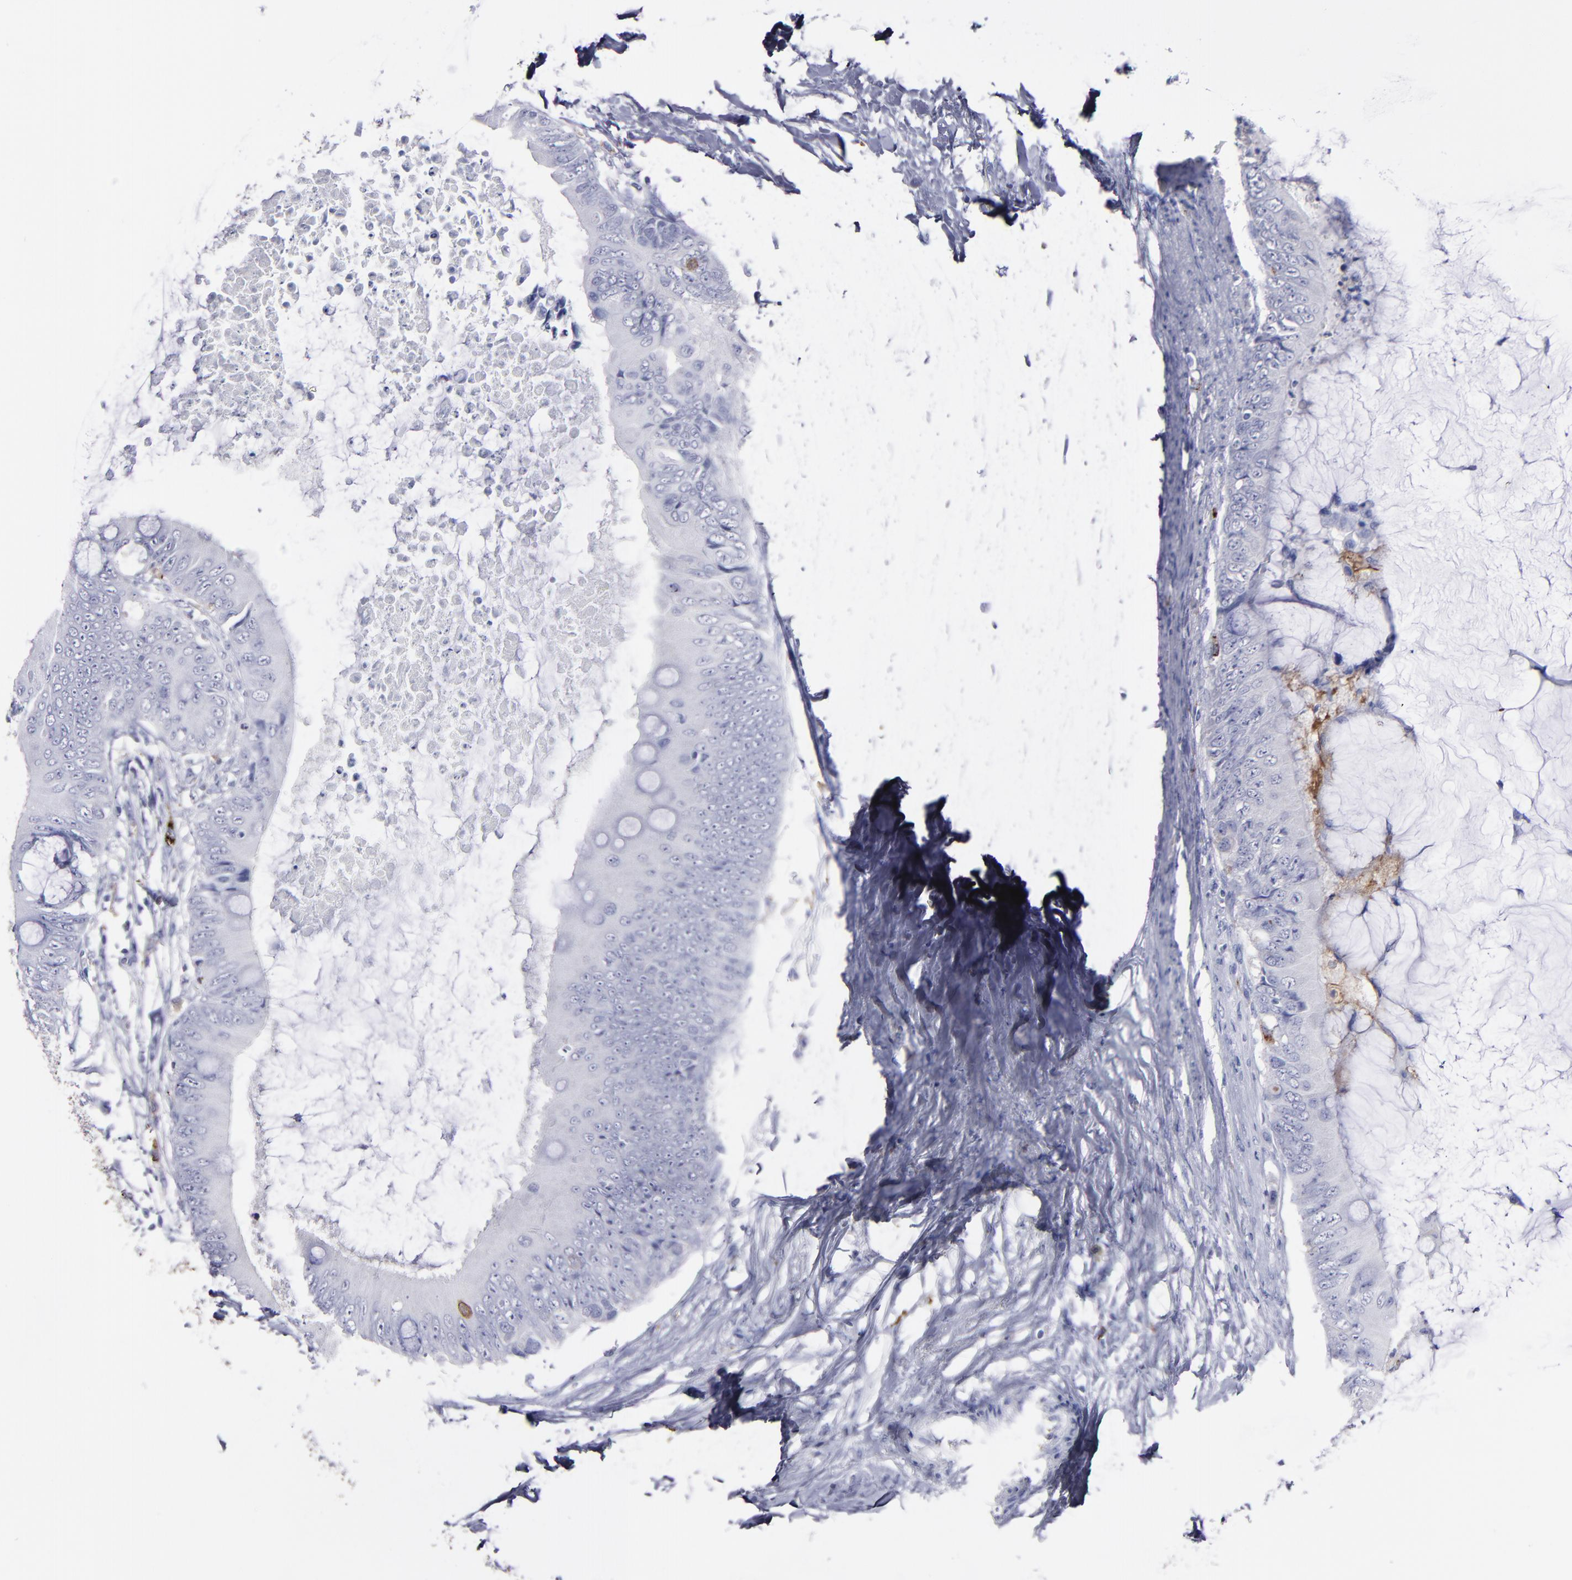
{"staining": {"intensity": "negative", "quantity": "none", "location": "none"}, "tissue": "colorectal cancer", "cell_type": "Tumor cells", "image_type": "cancer", "snomed": [{"axis": "morphology", "description": "Normal tissue, NOS"}, {"axis": "morphology", "description": "Adenocarcinoma, NOS"}, {"axis": "topography", "description": "Rectum"}, {"axis": "topography", "description": "Peripheral nerve tissue"}], "caption": "Adenocarcinoma (colorectal) stained for a protein using IHC exhibits no positivity tumor cells.", "gene": "CD36", "patient": {"sex": "female", "age": 77}}